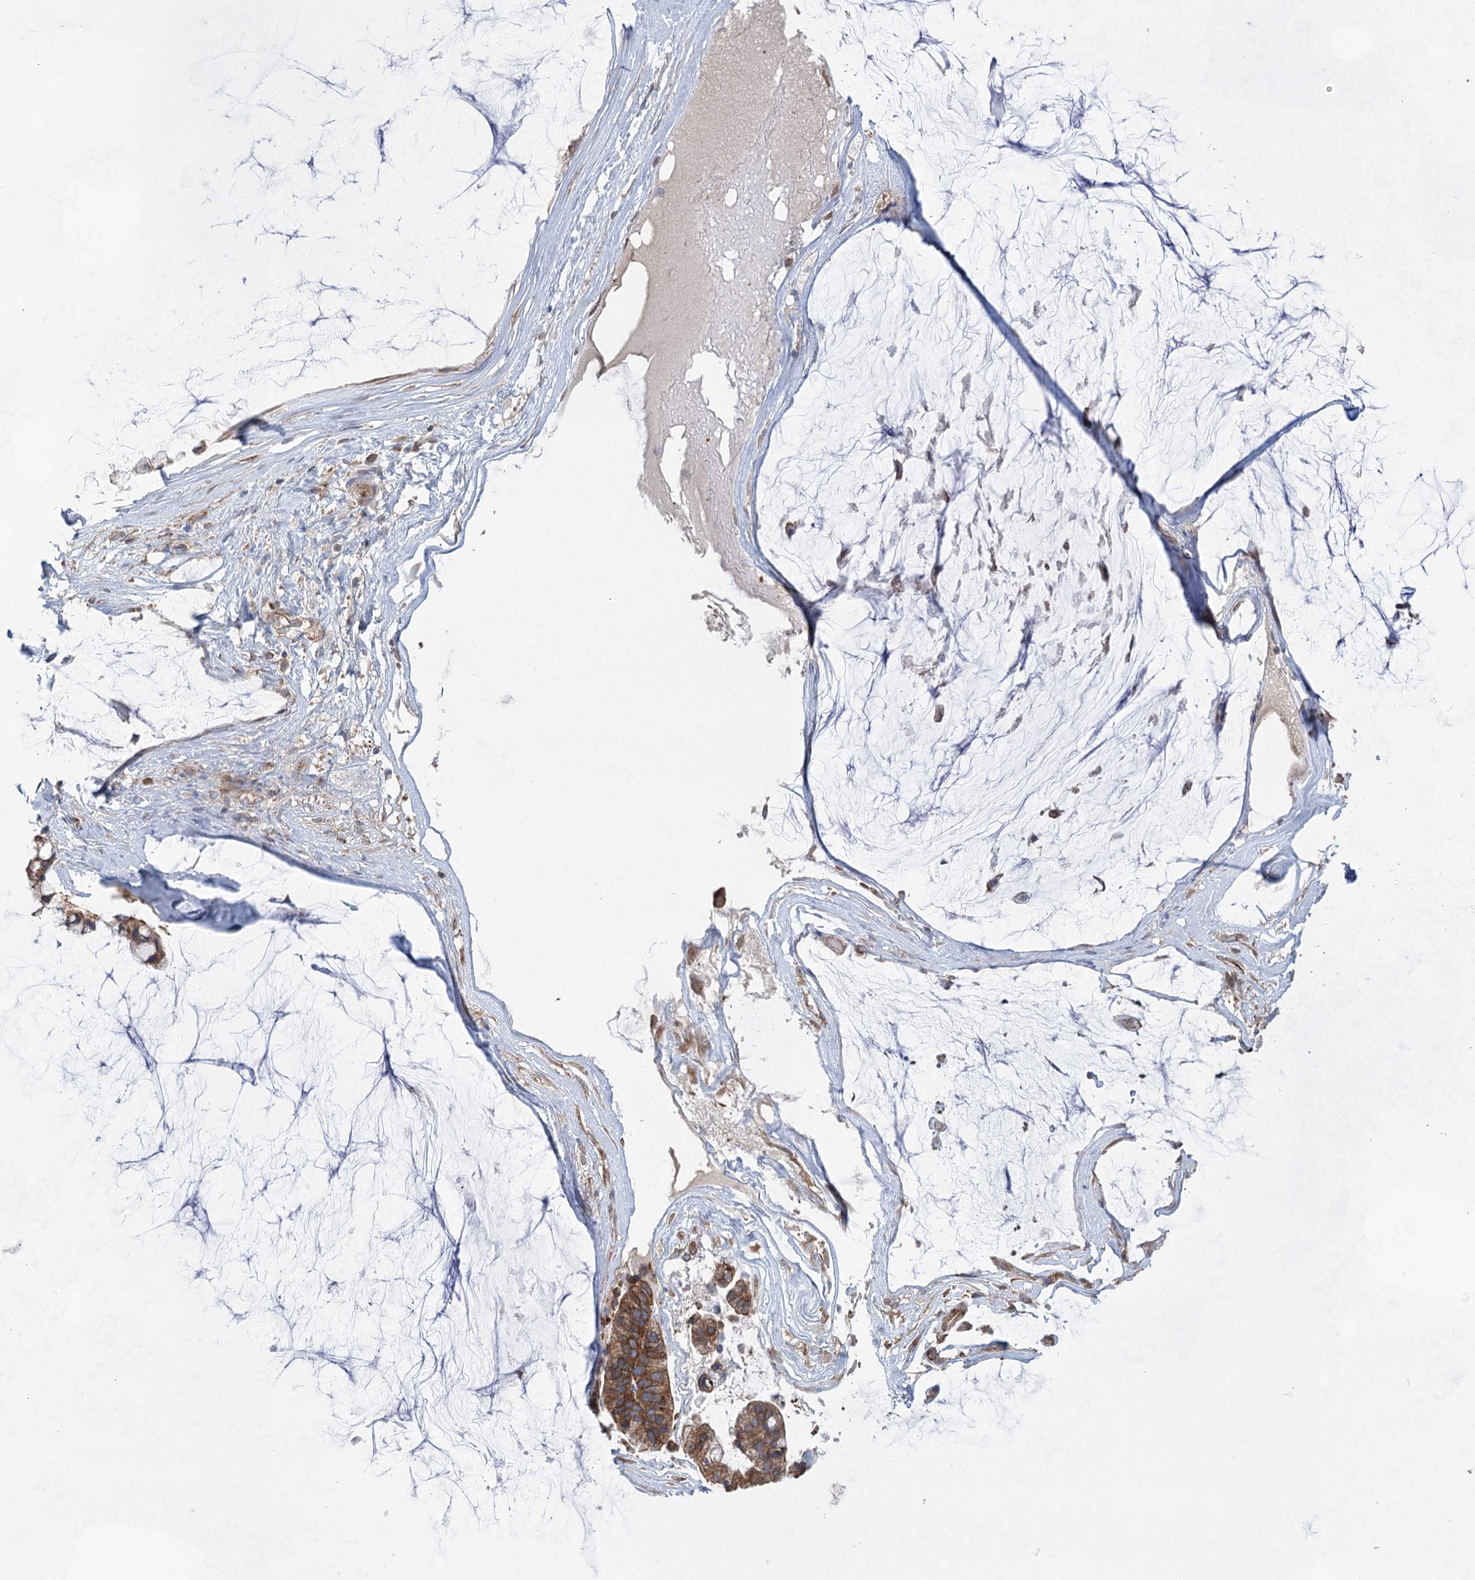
{"staining": {"intensity": "strong", "quantity": ">75%", "location": "cytoplasmic/membranous"}, "tissue": "ovarian cancer", "cell_type": "Tumor cells", "image_type": "cancer", "snomed": [{"axis": "morphology", "description": "Cystadenocarcinoma, mucinous, NOS"}, {"axis": "topography", "description": "Ovary"}], "caption": "Brown immunohistochemical staining in mucinous cystadenocarcinoma (ovarian) displays strong cytoplasmic/membranous expression in approximately >75% of tumor cells.", "gene": "EIF3A", "patient": {"sex": "female", "age": 39}}